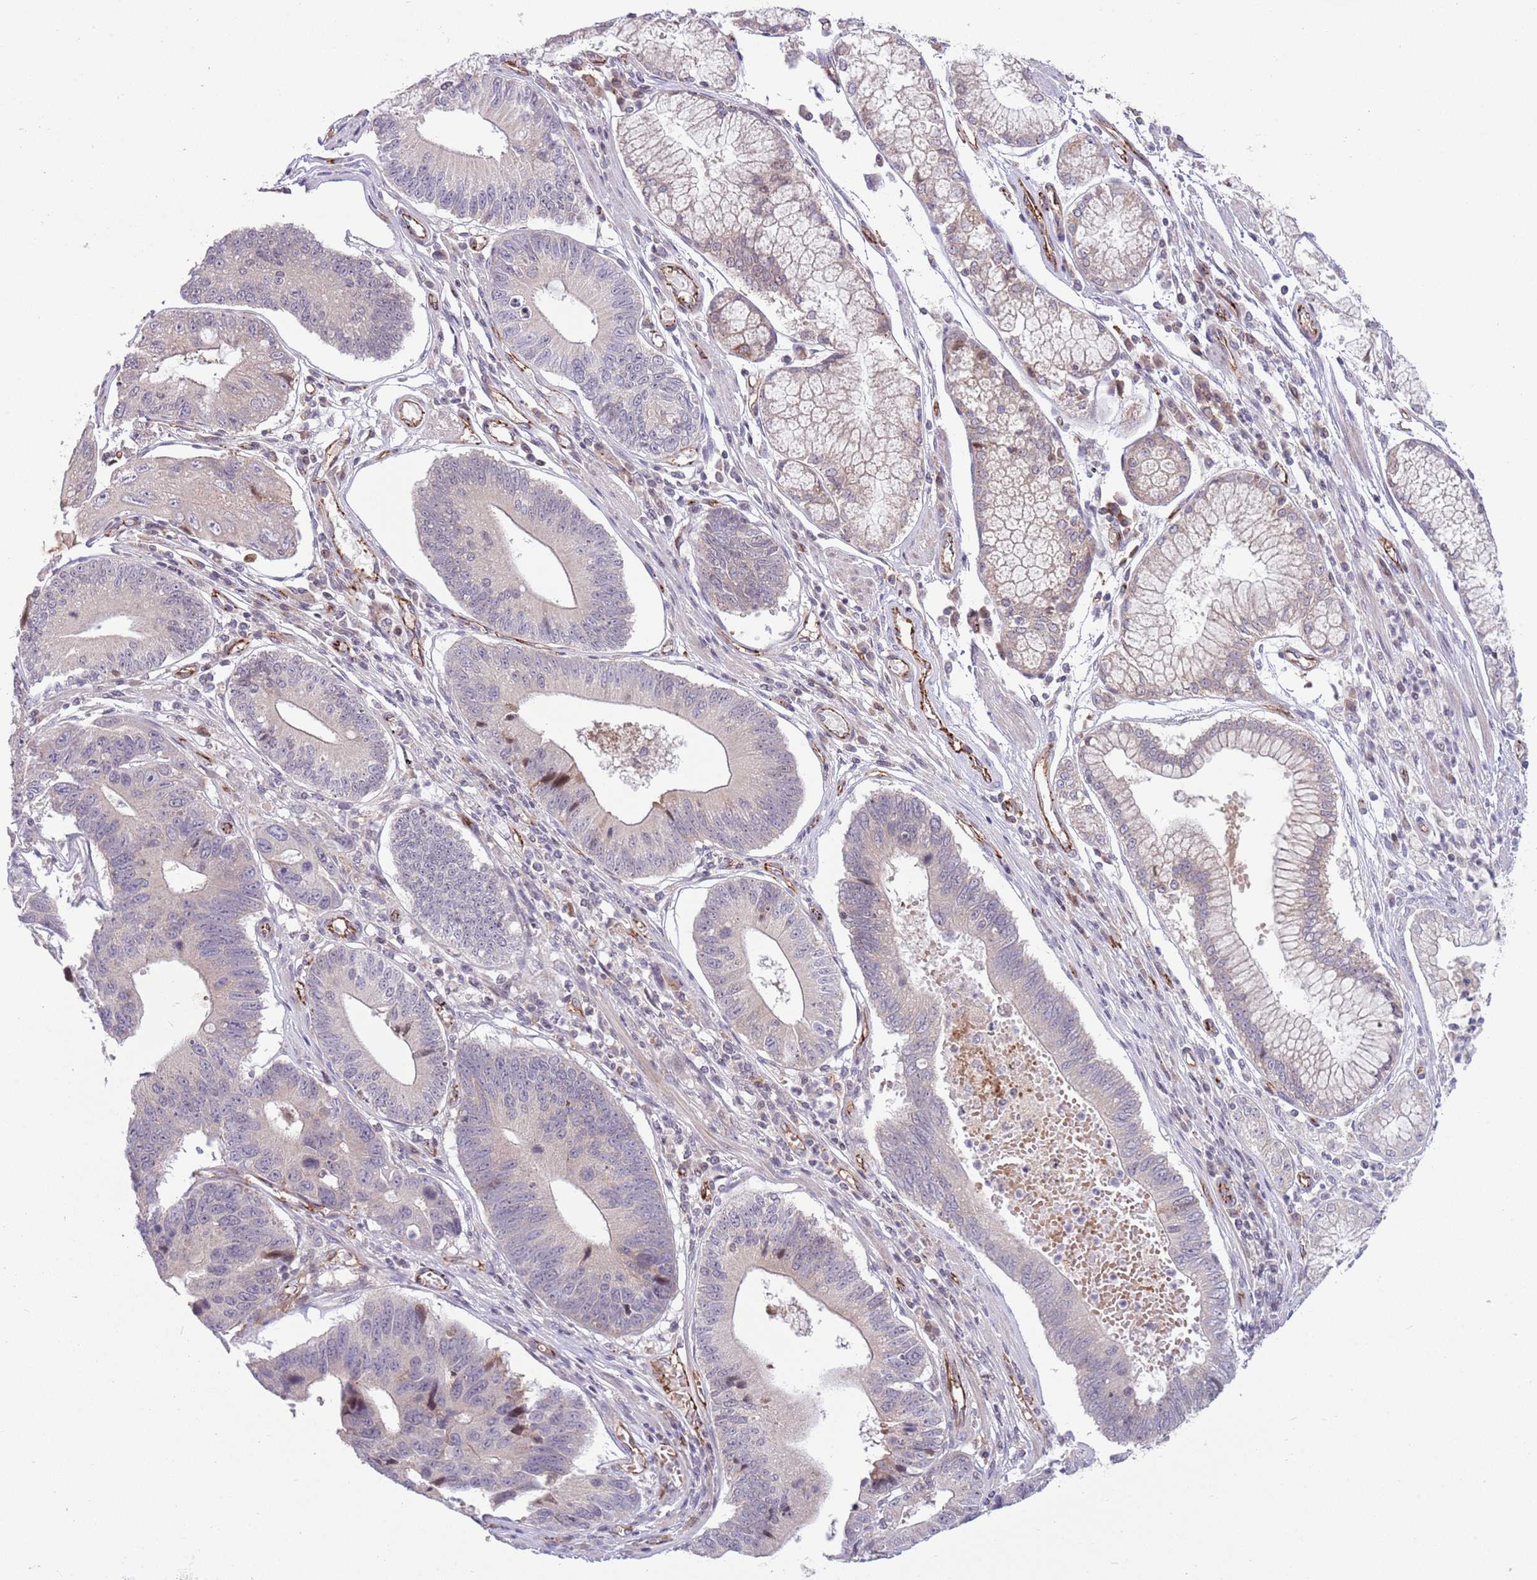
{"staining": {"intensity": "negative", "quantity": "none", "location": "none"}, "tissue": "stomach cancer", "cell_type": "Tumor cells", "image_type": "cancer", "snomed": [{"axis": "morphology", "description": "Adenocarcinoma, NOS"}, {"axis": "topography", "description": "Stomach"}], "caption": "Tumor cells are negative for brown protein staining in stomach adenocarcinoma.", "gene": "DPP10", "patient": {"sex": "male", "age": 59}}